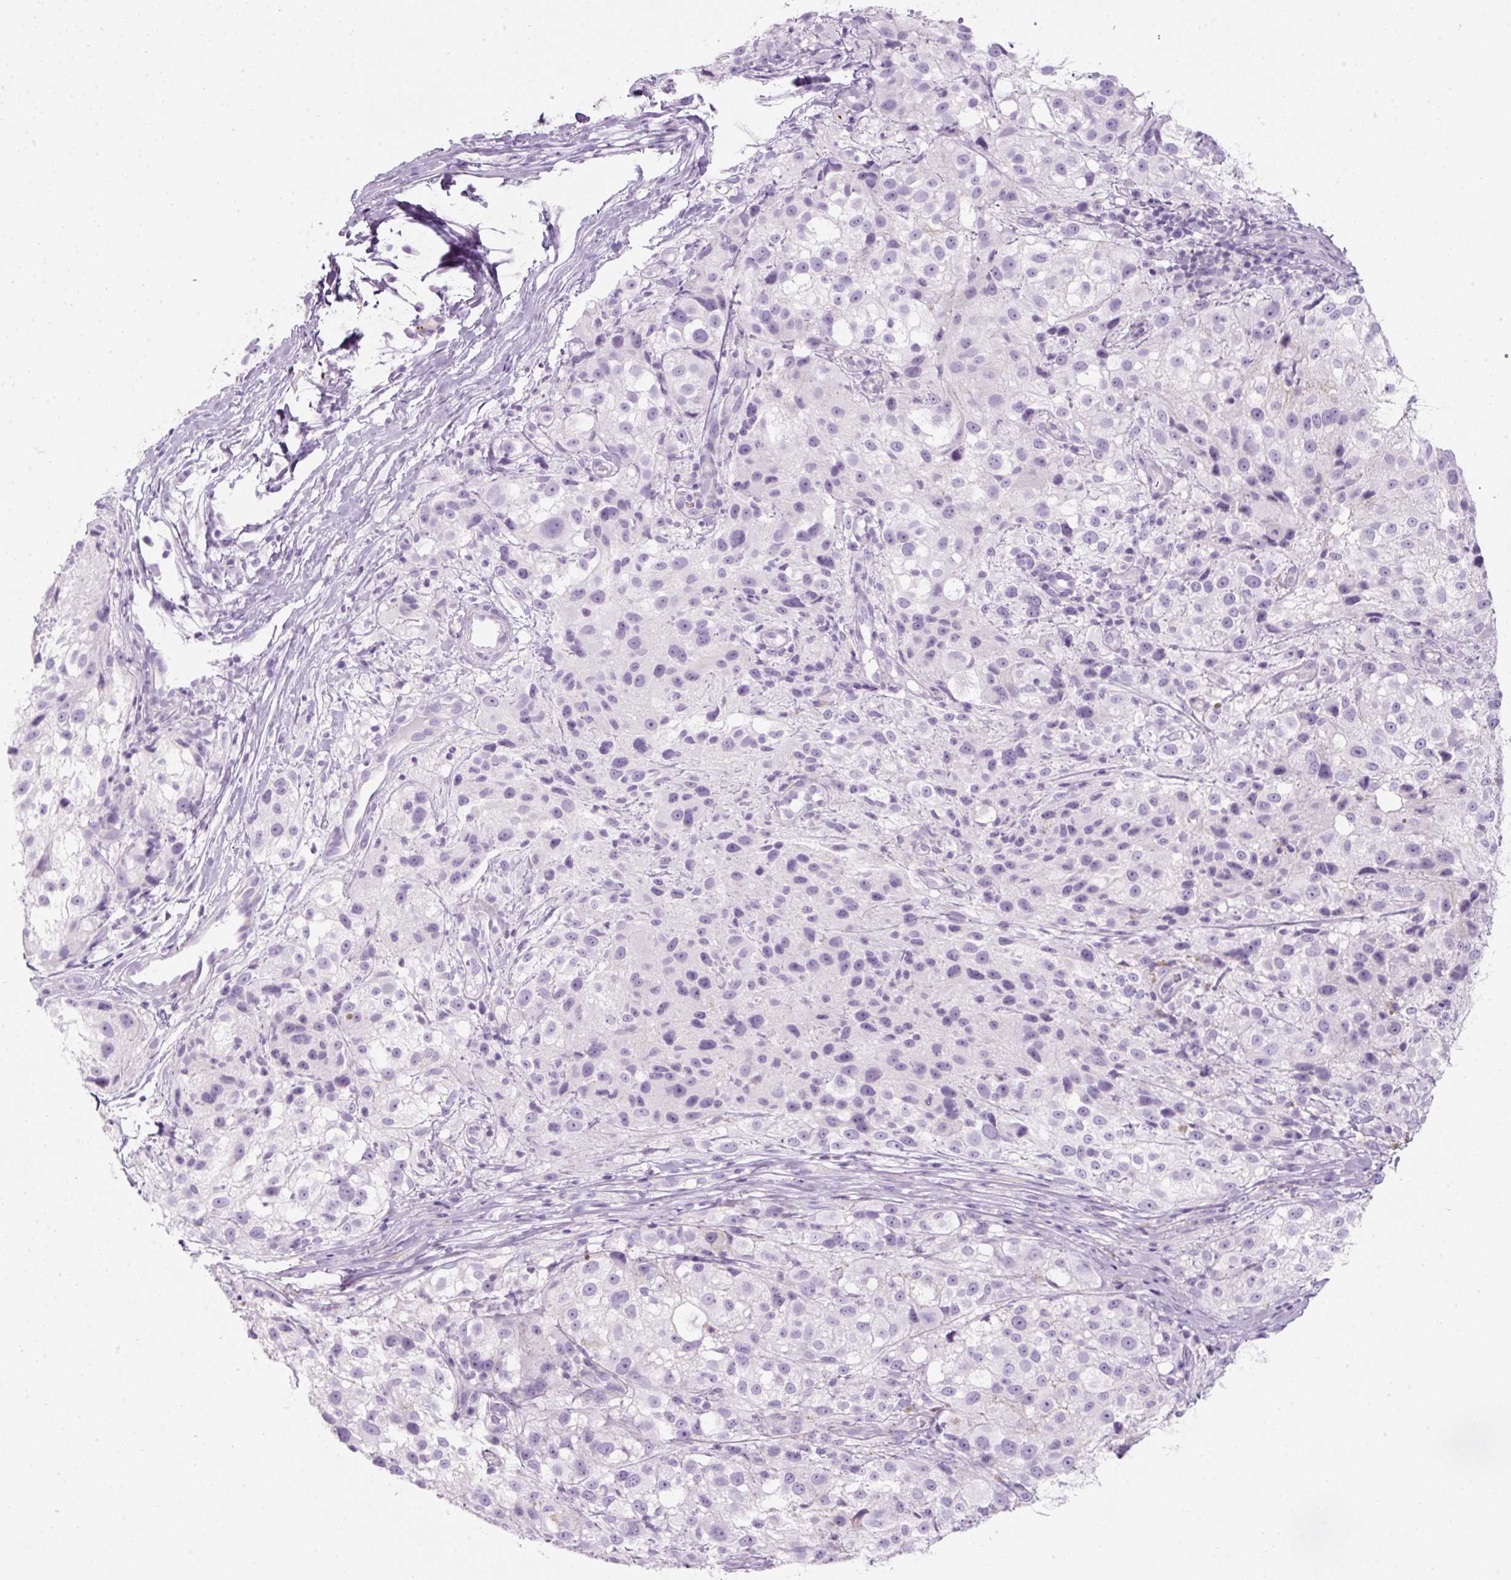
{"staining": {"intensity": "negative", "quantity": "none", "location": "none"}, "tissue": "melanoma", "cell_type": "Tumor cells", "image_type": "cancer", "snomed": [{"axis": "morphology", "description": "Necrosis, NOS"}, {"axis": "morphology", "description": "Malignant melanoma, NOS"}, {"axis": "topography", "description": "Skin"}], "caption": "Melanoma was stained to show a protein in brown. There is no significant staining in tumor cells. The staining was performed using DAB to visualize the protein expression in brown, while the nuclei were stained in blue with hematoxylin (Magnification: 20x).", "gene": "PF4V1", "patient": {"sex": "female", "age": 87}}